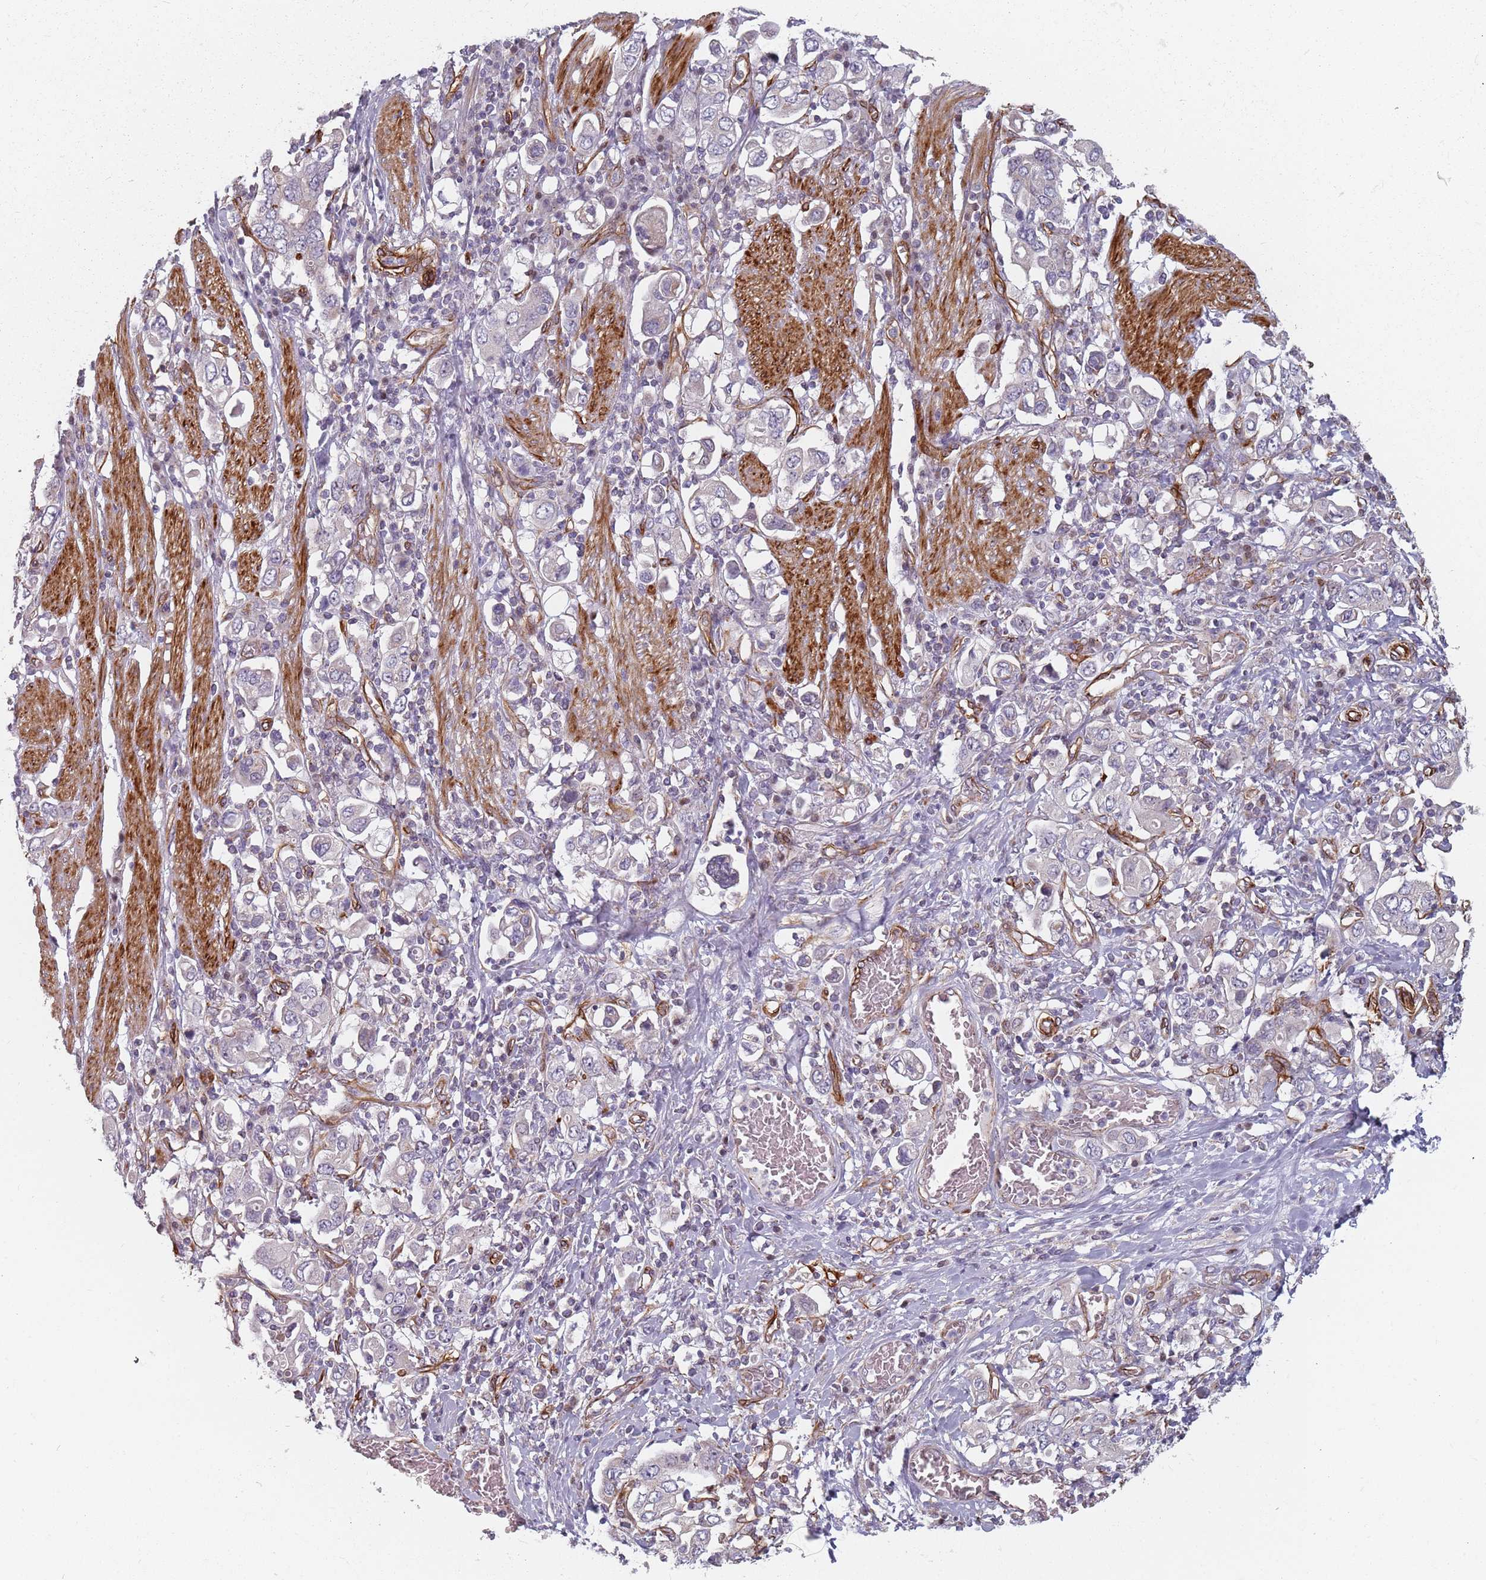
{"staining": {"intensity": "negative", "quantity": "none", "location": "none"}, "tissue": "stomach cancer", "cell_type": "Tumor cells", "image_type": "cancer", "snomed": [{"axis": "morphology", "description": "Adenocarcinoma, NOS"}, {"axis": "topography", "description": "Stomach, upper"}], "caption": "The micrograph exhibits no staining of tumor cells in stomach cancer.", "gene": "GAS2L3", "patient": {"sex": "male", "age": 62}}